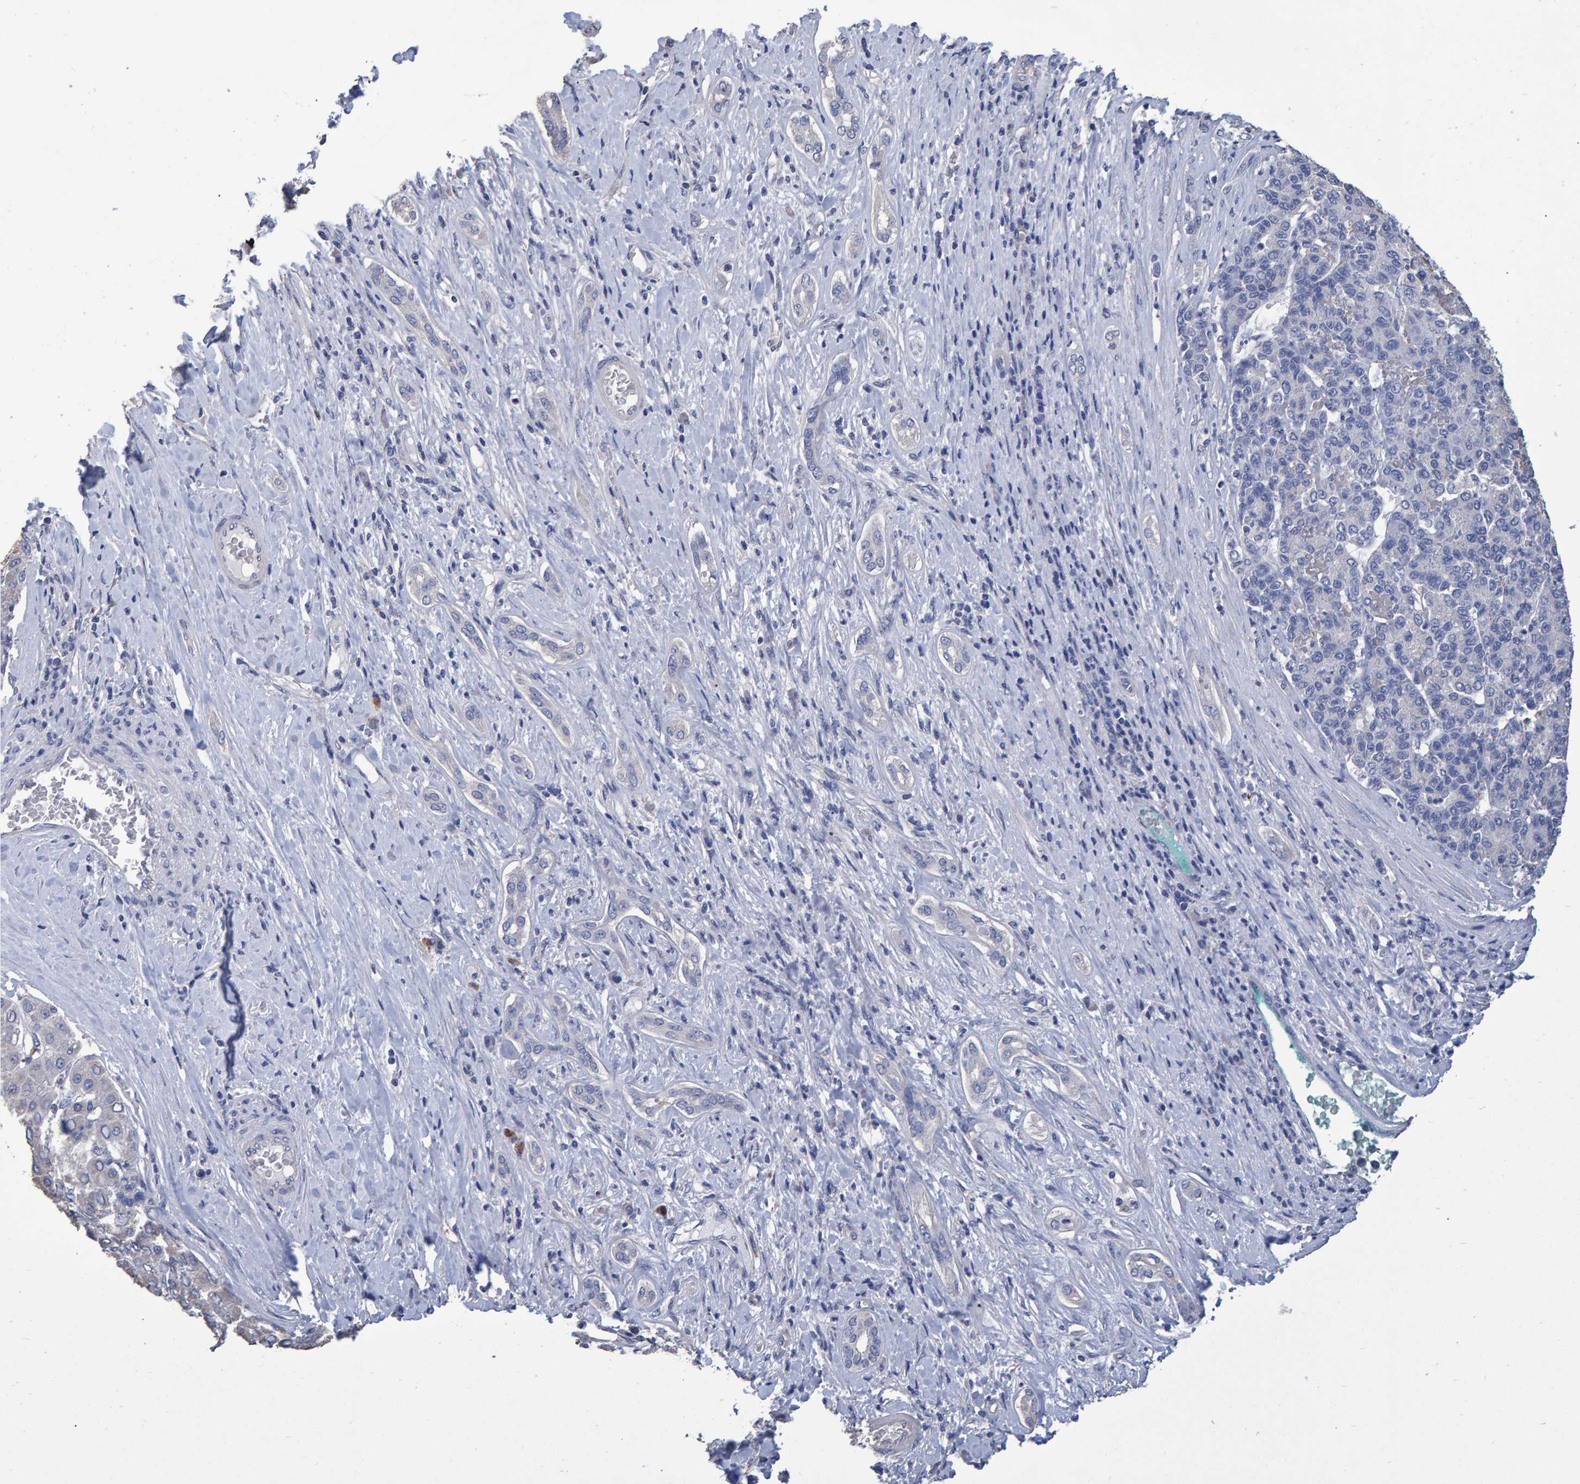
{"staining": {"intensity": "negative", "quantity": "none", "location": "none"}, "tissue": "liver cancer", "cell_type": "Tumor cells", "image_type": "cancer", "snomed": [{"axis": "morphology", "description": "Carcinoma, Hepatocellular, NOS"}, {"axis": "topography", "description": "Liver"}], "caption": "Immunohistochemical staining of liver hepatocellular carcinoma displays no significant positivity in tumor cells.", "gene": "HEMGN", "patient": {"sex": "male", "age": 65}}